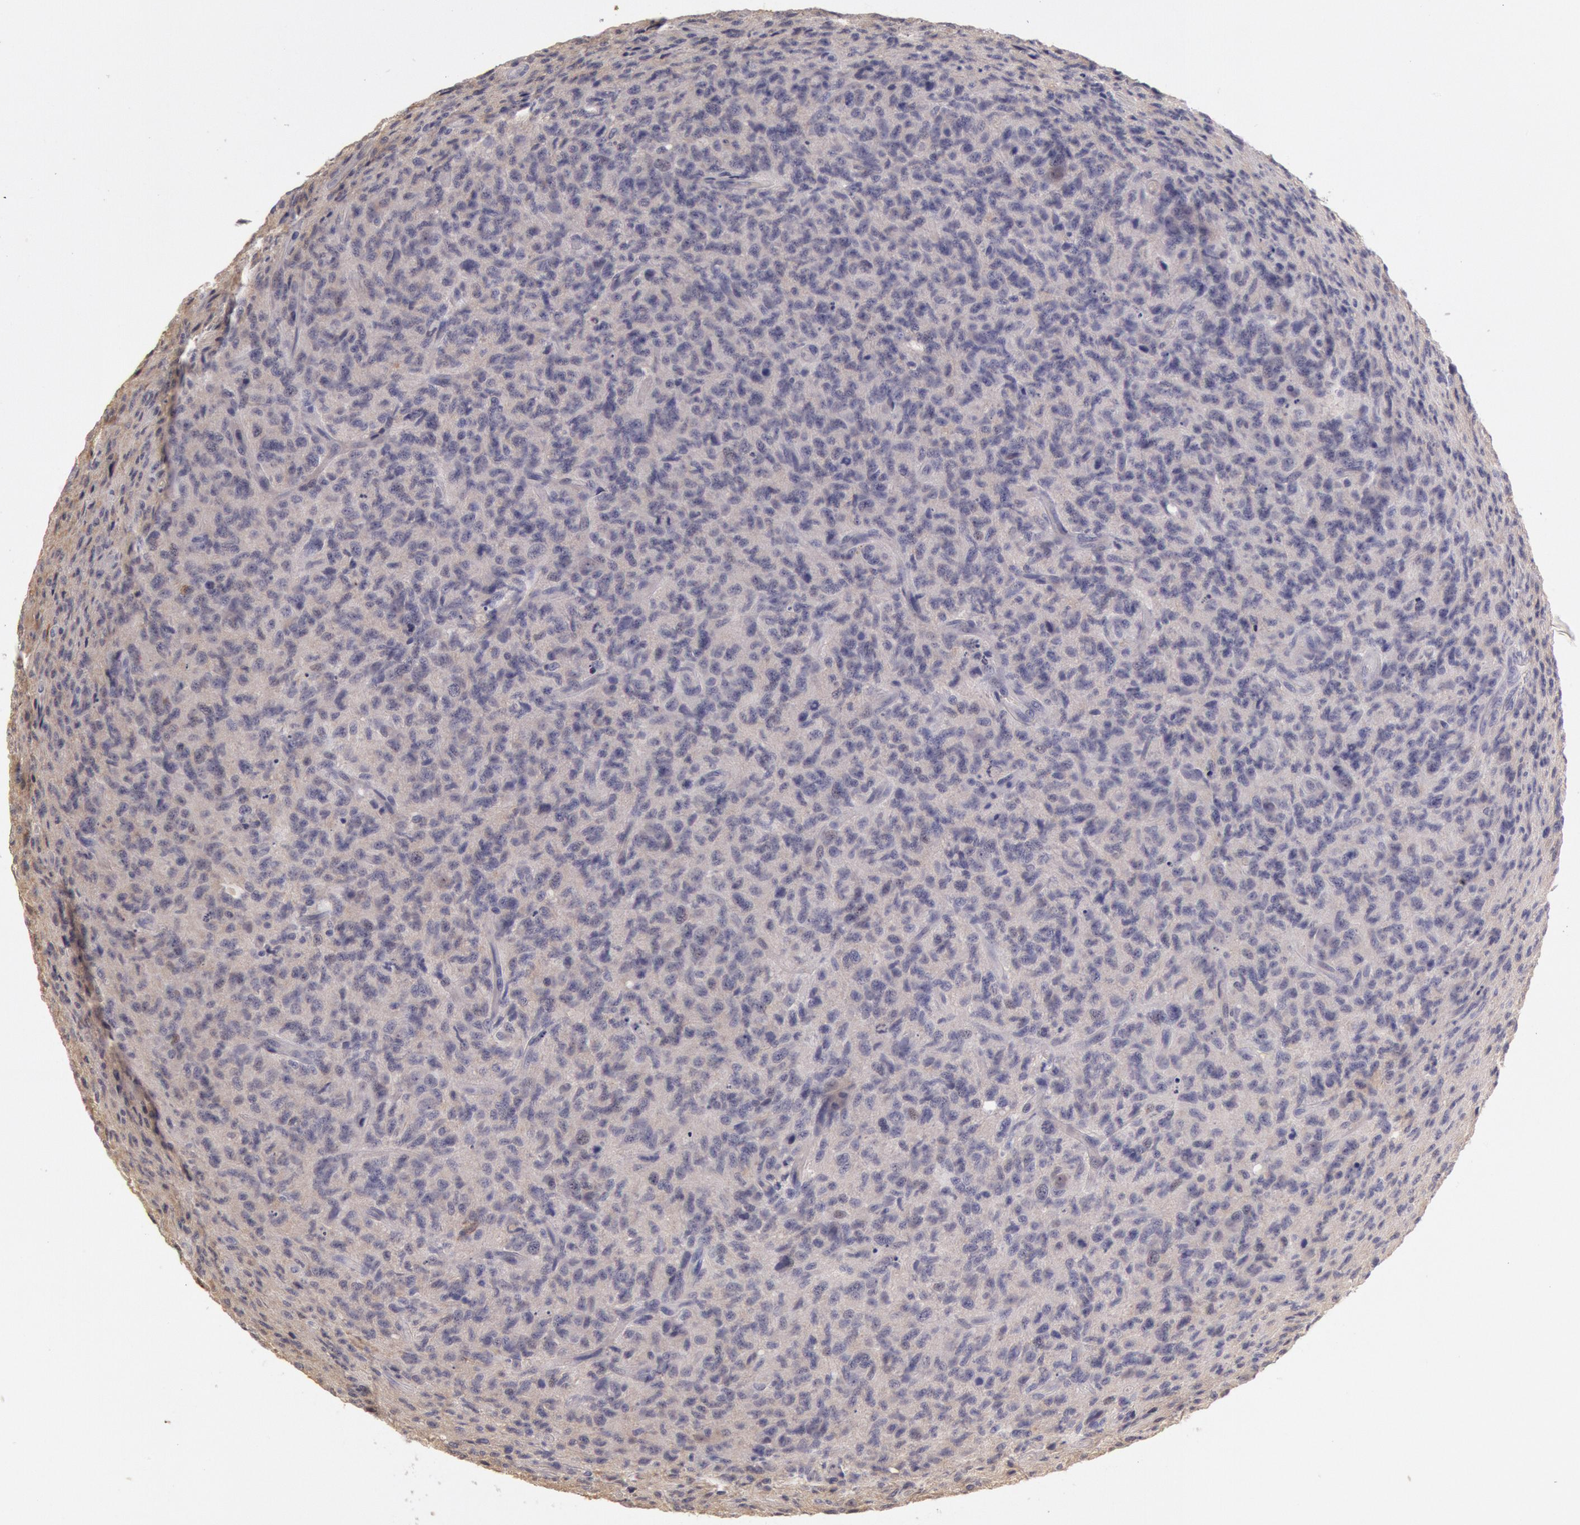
{"staining": {"intensity": "negative", "quantity": "none", "location": "none"}, "tissue": "glioma", "cell_type": "Tumor cells", "image_type": "cancer", "snomed": [{"axis": "morphology", "description": "Glioma, malignant, High grade"}, {"axis": "topography", "description": "Brain"}], "caption": "The photomicrograph demonstrates no staining of tumor cells in glioma. (DAB (3,3'-diaminobenzidine) IHC, high magnification).", "gene": "C1R", "patient": {"sex": "male", "age": 36}}